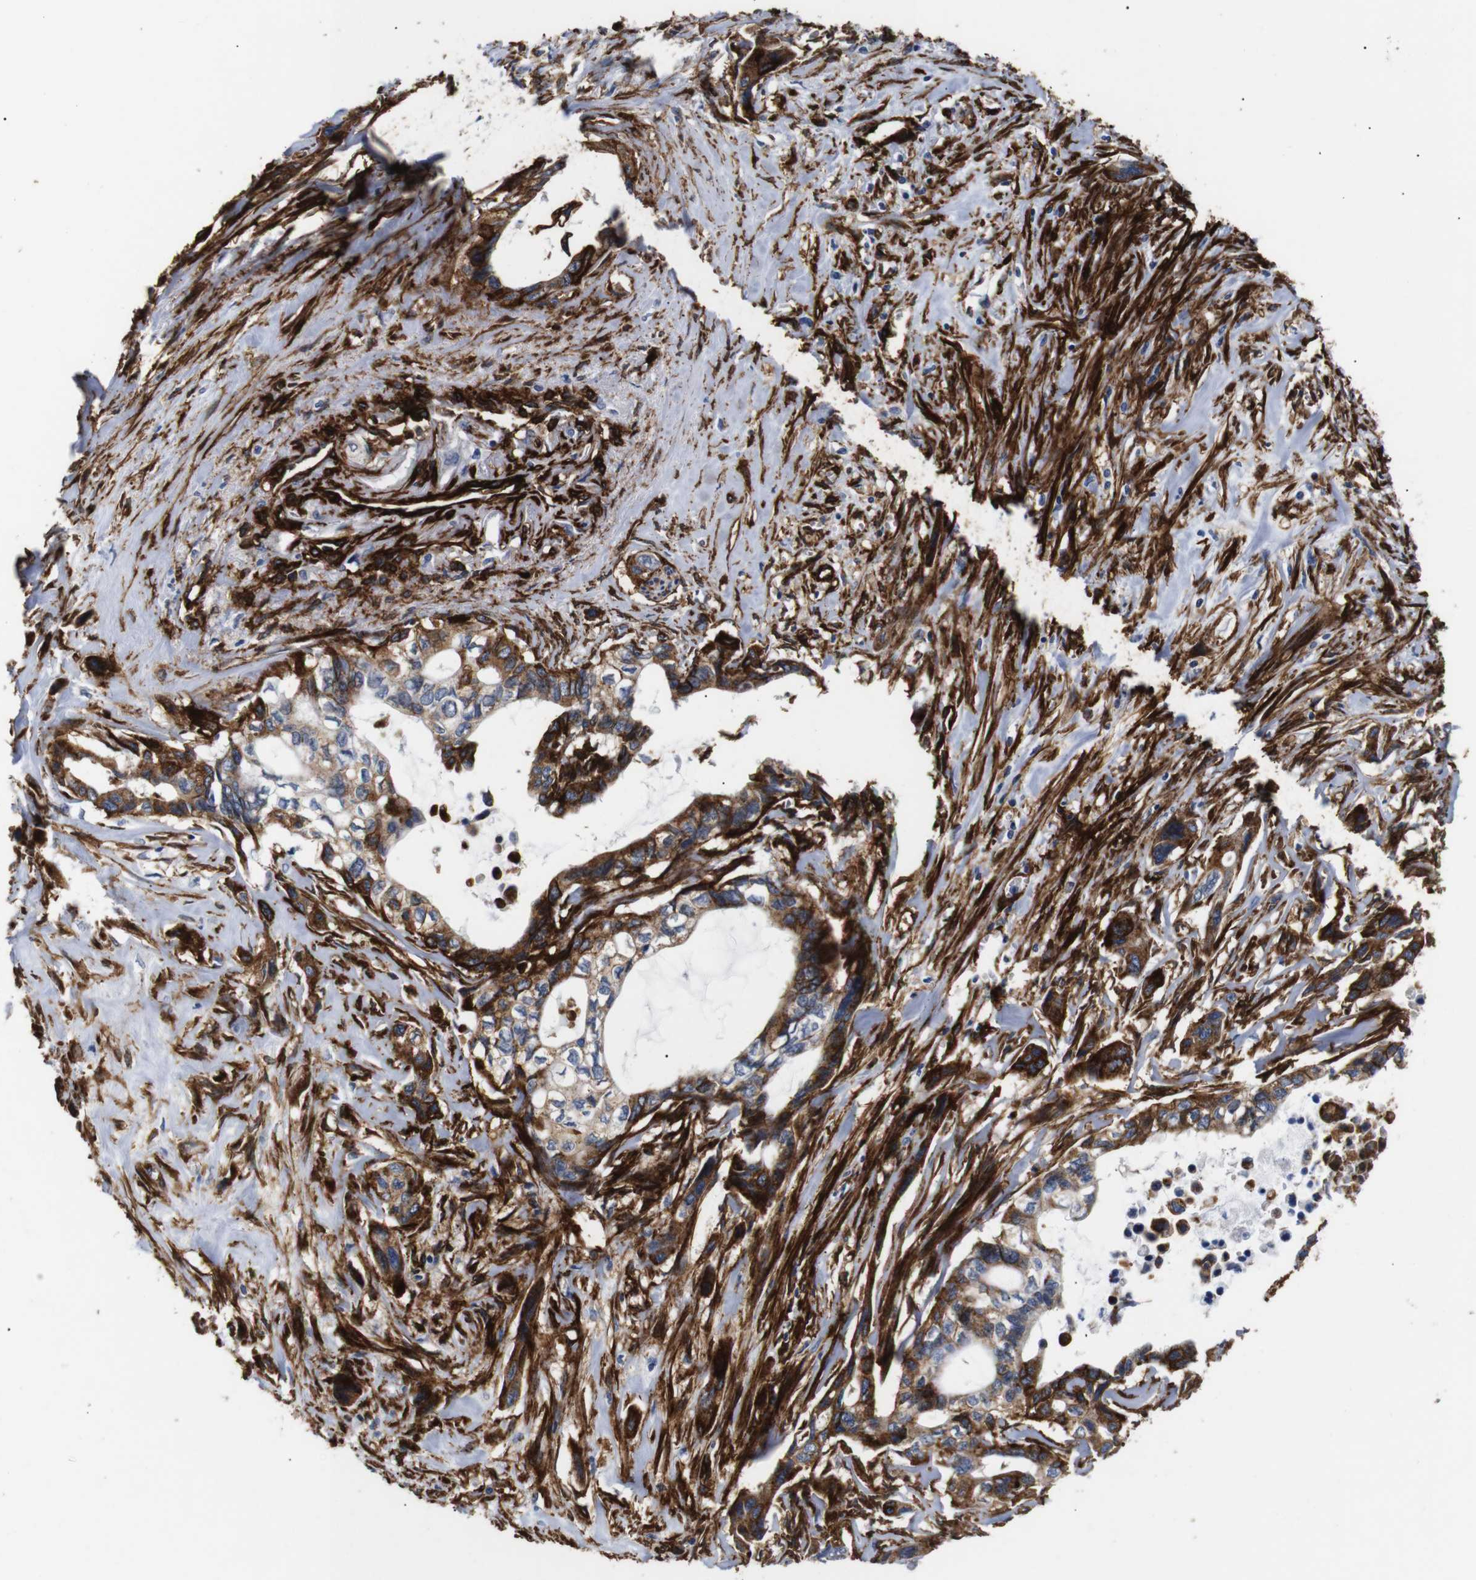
{"staining": {"intensity": "strong", "quantity": "25%-75%", "location": "cytoplasmic/membranous"}, "tissue": "pancreatic cancer", "cell_type": "Tumor cells", "image_type": "cancer", "snomed": [{"axis": "morphology", "description": "Adenocarcinoma, NOS"}, {"axis": "topography", "description": "Pancreas"}], "caption": "A high amount of strong cytoplasmic/membranous staining is identified in approximately 25%-75% of tumor cells in pancreatic cancer (adenocarcinoma) tissue. (IHC, brightfield microscopy, high magnification).", "gene": "CAV2", "patient": {"sex": "male", "age": 73}}